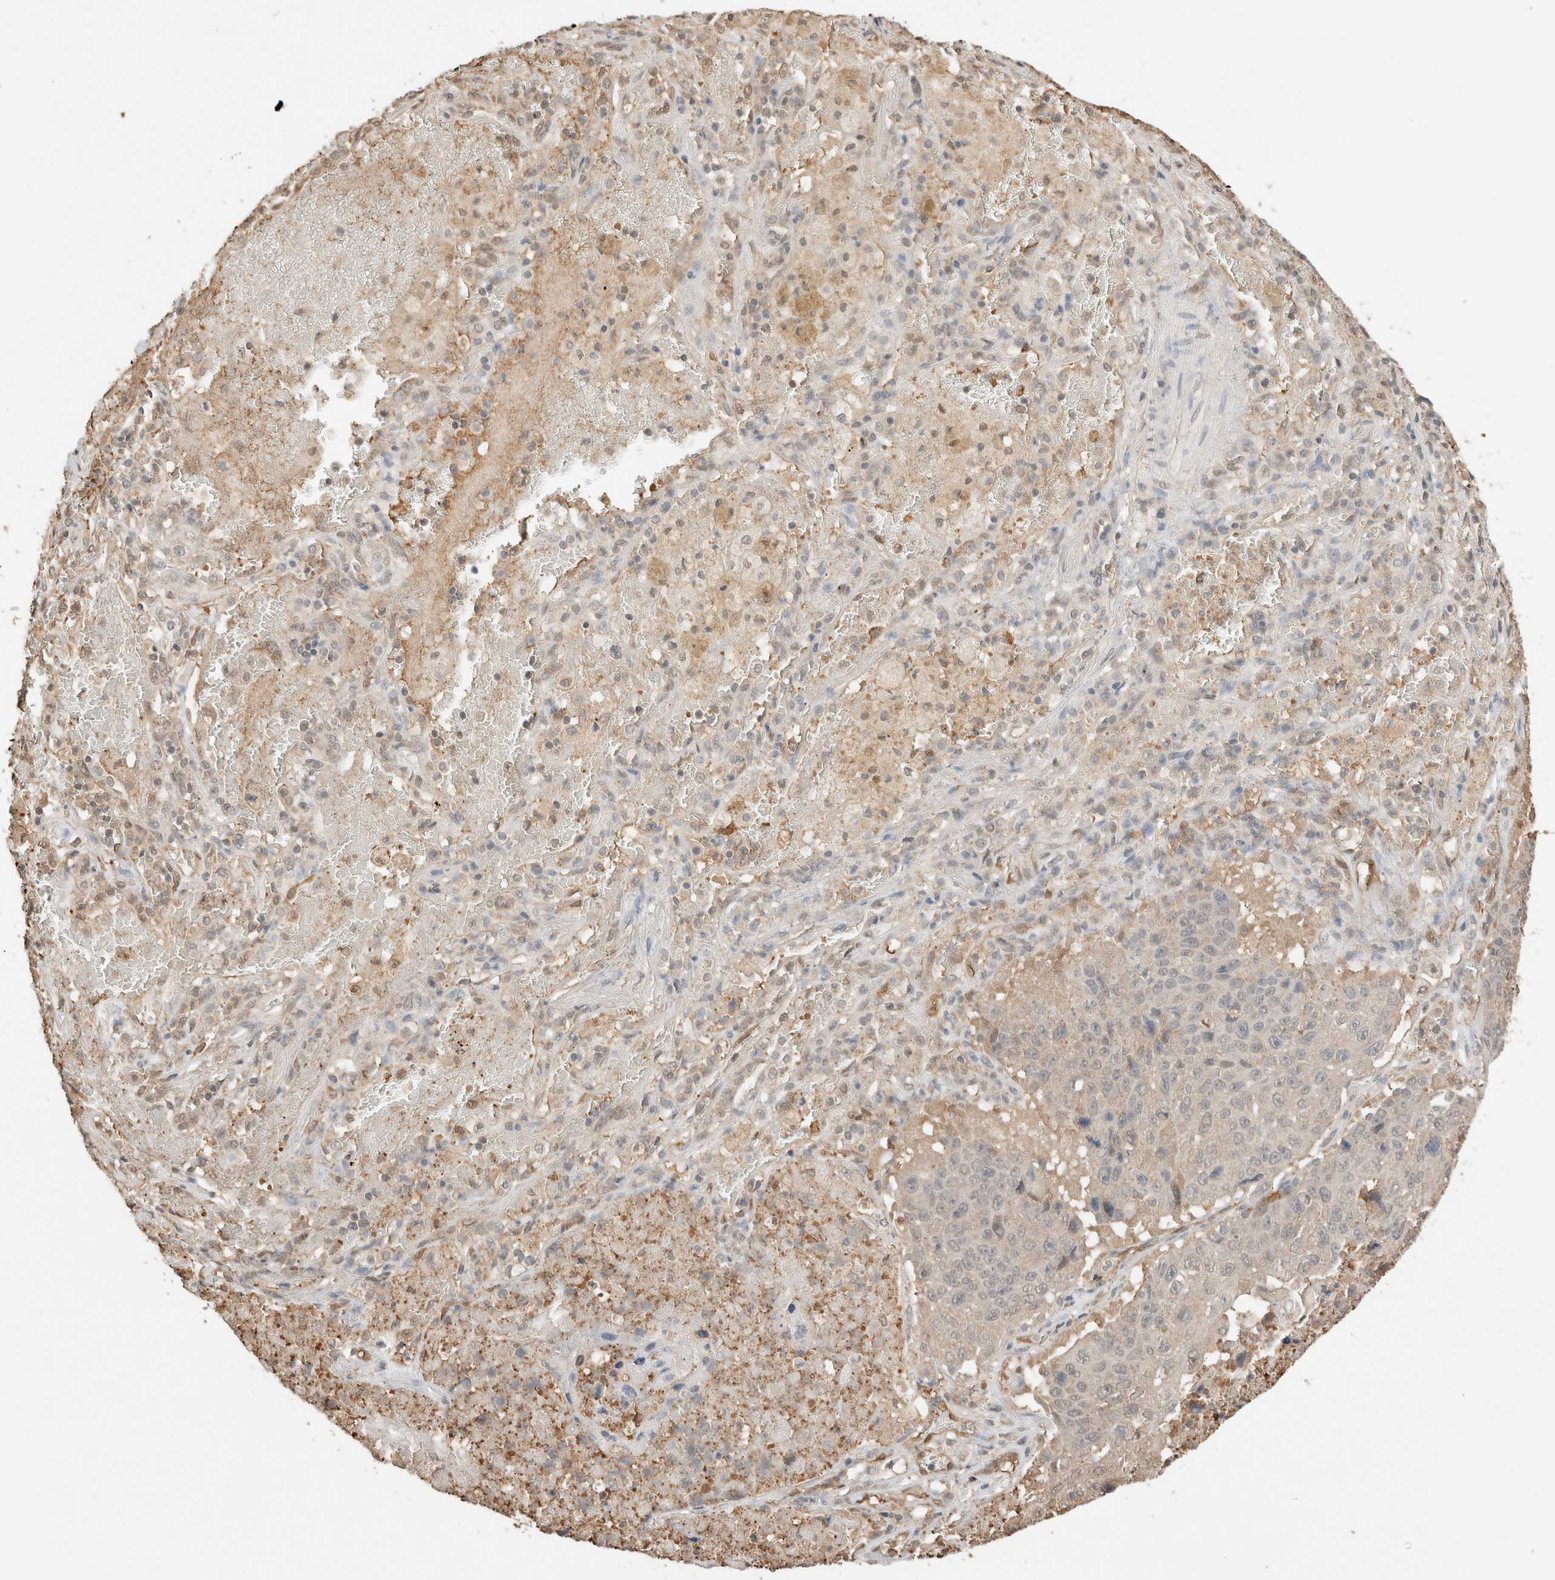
{"staining": {"intensity": "negative", "quantity": "none", "location": "none"}, "tissue": "lung cancer", "cell_type": "Tumor cells", "image_type": "cancer", "snomed": [{"axis": "morphology", "description": "Squamous cell carcinoma, NOS"}, {"axis": "topography", "description": "Lung"}], "caption": "High power microscopy image of an immunohistochemistry photomicrograph of lung cancer (squamous cell carcinoma), revealing no significant expression in tumor cells. (Stains: DAB immunohistochemistry with hematoxylin counter stain, Microscopy: brightfield microscopy at high magnification).", "gene": "YWHAH", "patient": {"sex": "male", "age": 61}}